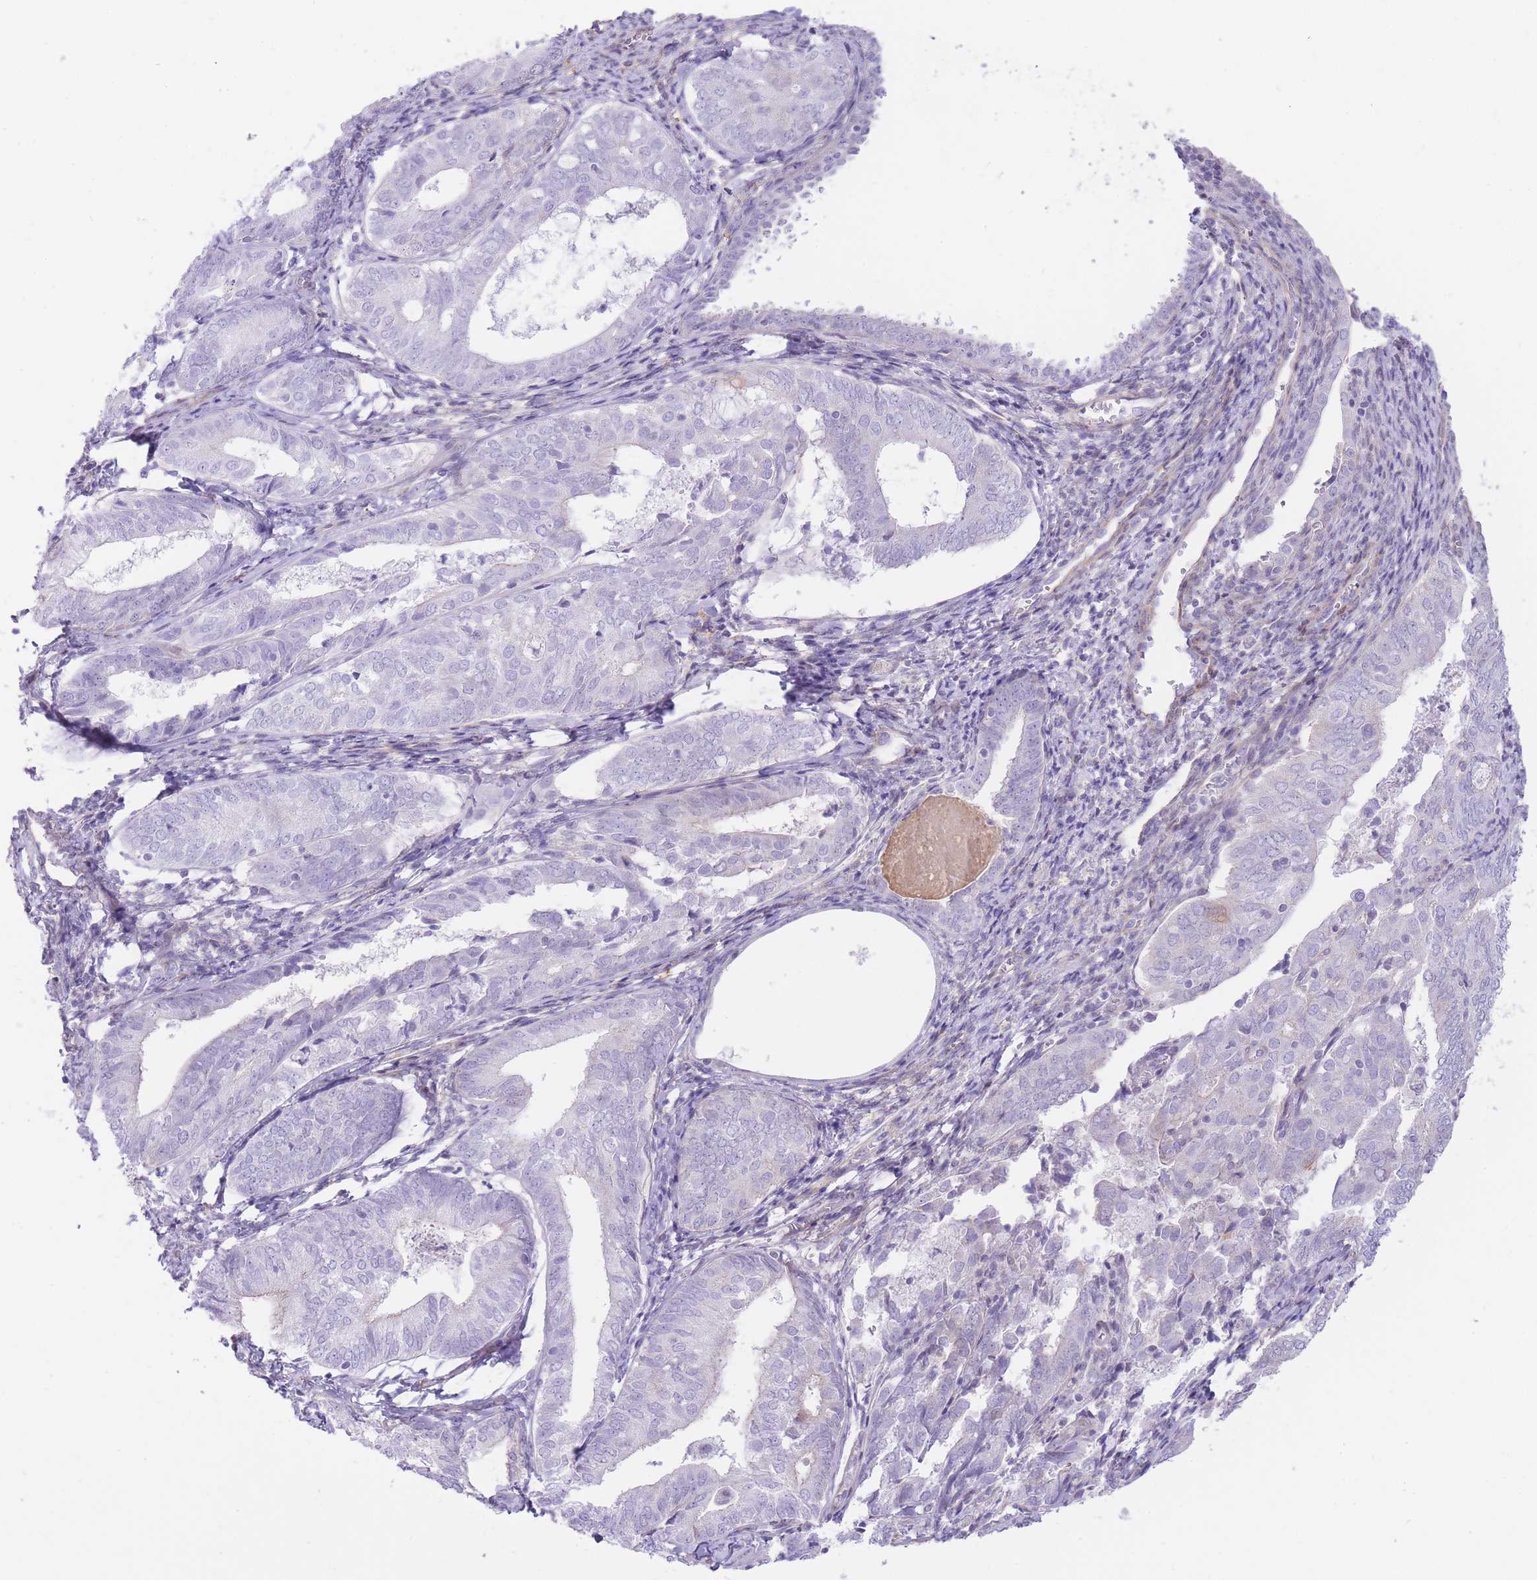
{"staining": {"intensity": "negative", "quantity": "none", "location": "none"}, "tissue": "endometrial cancer", "cell_type": "Tumor cells", "image_type": "cancer", "snomed": [{"axis": "morphology", "description": "Adenocarcinoma, NOS"}, {"axis": "topography", "description": "Endometrium"}], "caption": "Immunohistochemistry (IHC) micrograph of human endometrial cancer stained for a protein (brown), which displays no staining in tumor cells.", "gene": "OR11H12", "patient": {"sex": "female", "age": 87}}